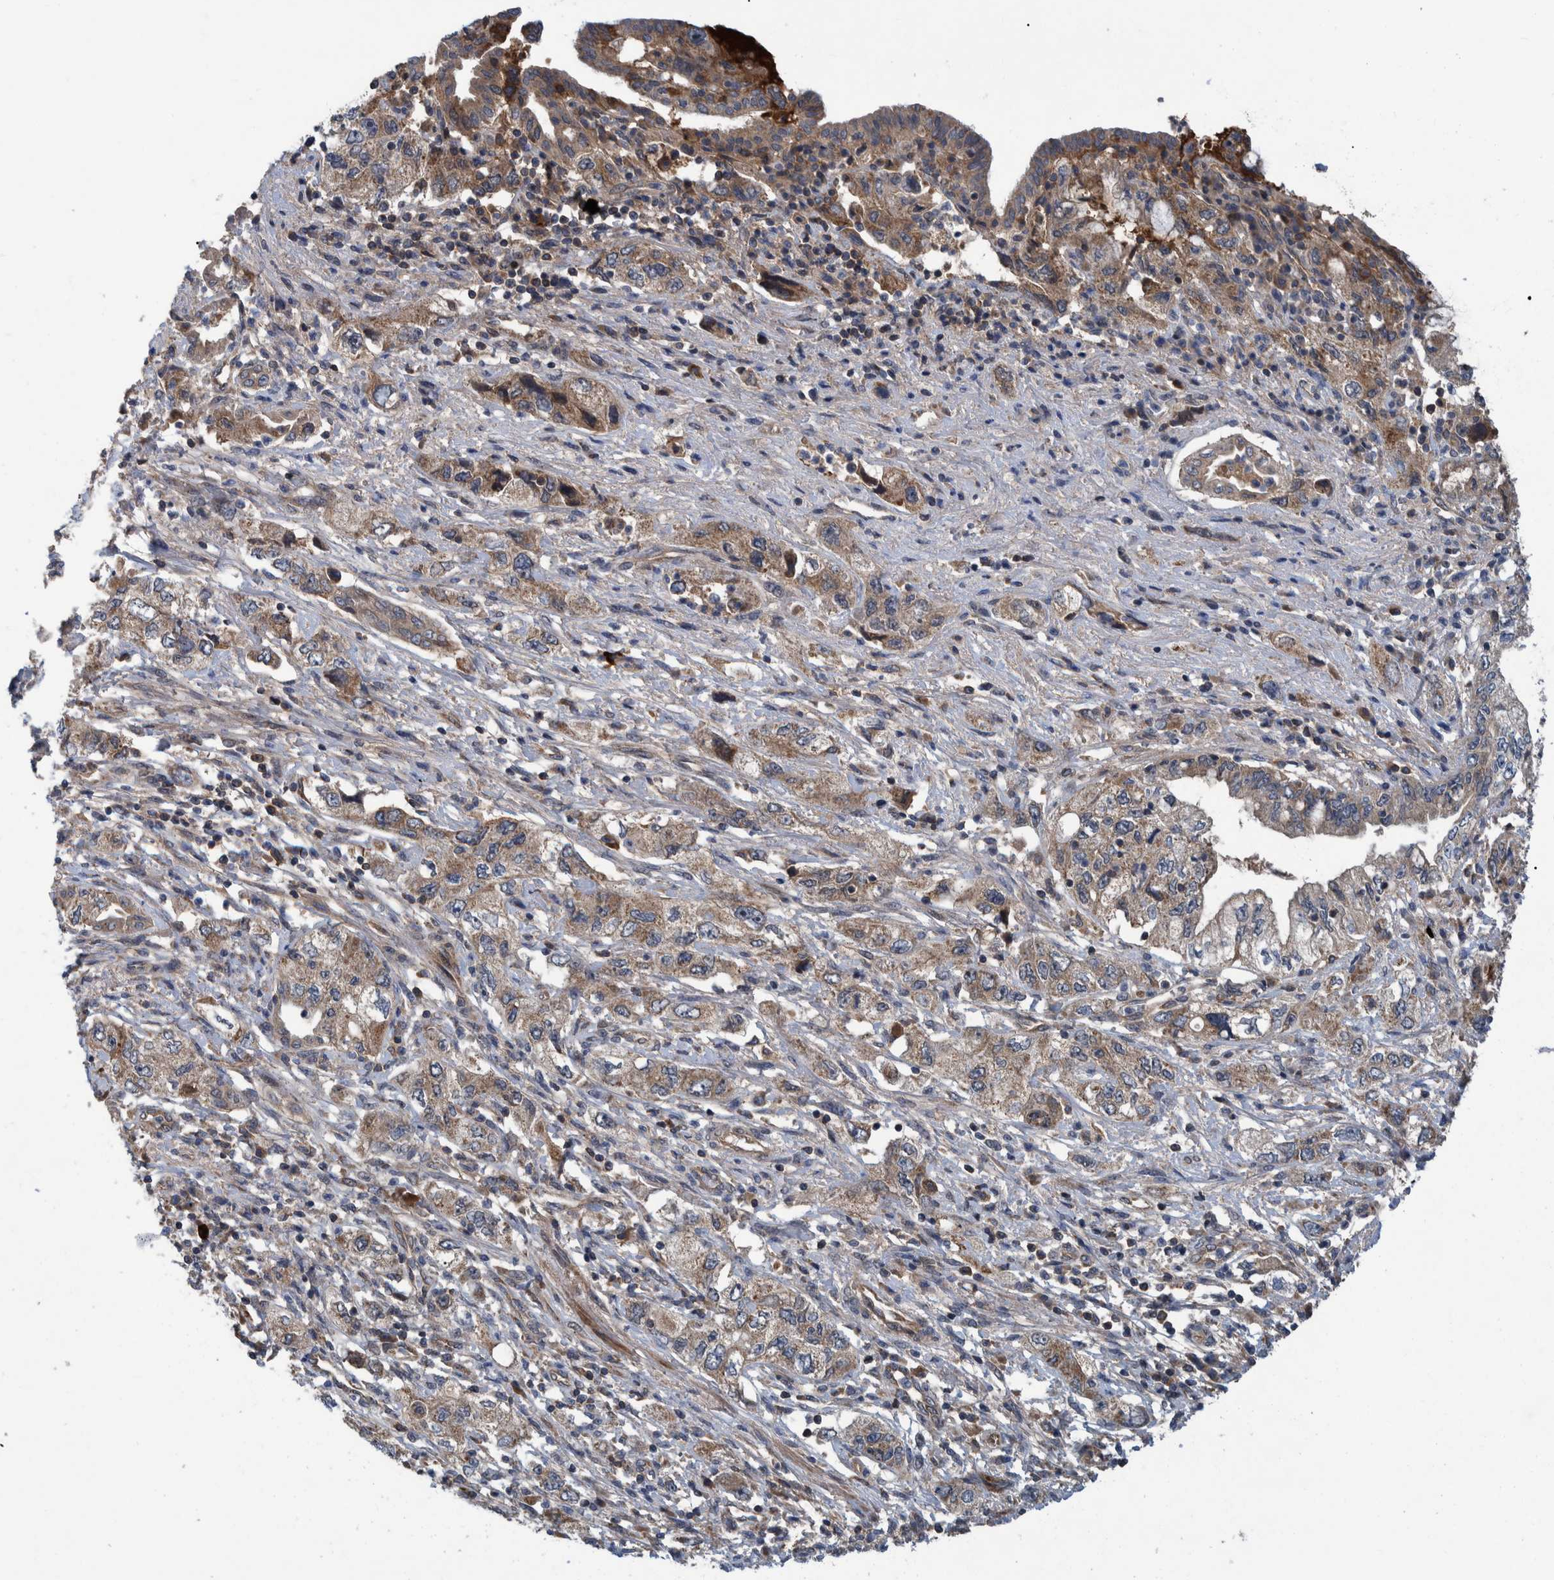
{"staining": {"intensity": "moderate", "quantity": ">75%", "location": "cytoplasmic/membranous"}, "tissue": "pancreatic cancer", "cell_type": "Tumor cells", "image_type": "cancer", "snomed": [{"axis": "morphology", "description": "Adenocarcinoma, NOS"}, {"axis": "topography", "description": "Pancreas"}], "caption": "Pancreatic cancer (adenocarcinoma) stained for a protein (brown) exhibits moderate cytoplasmic/membranous positive staining in about >75% of tumor cells.", "gene": "ITIH3", "patient": {"sex": "female", "age": 73}}